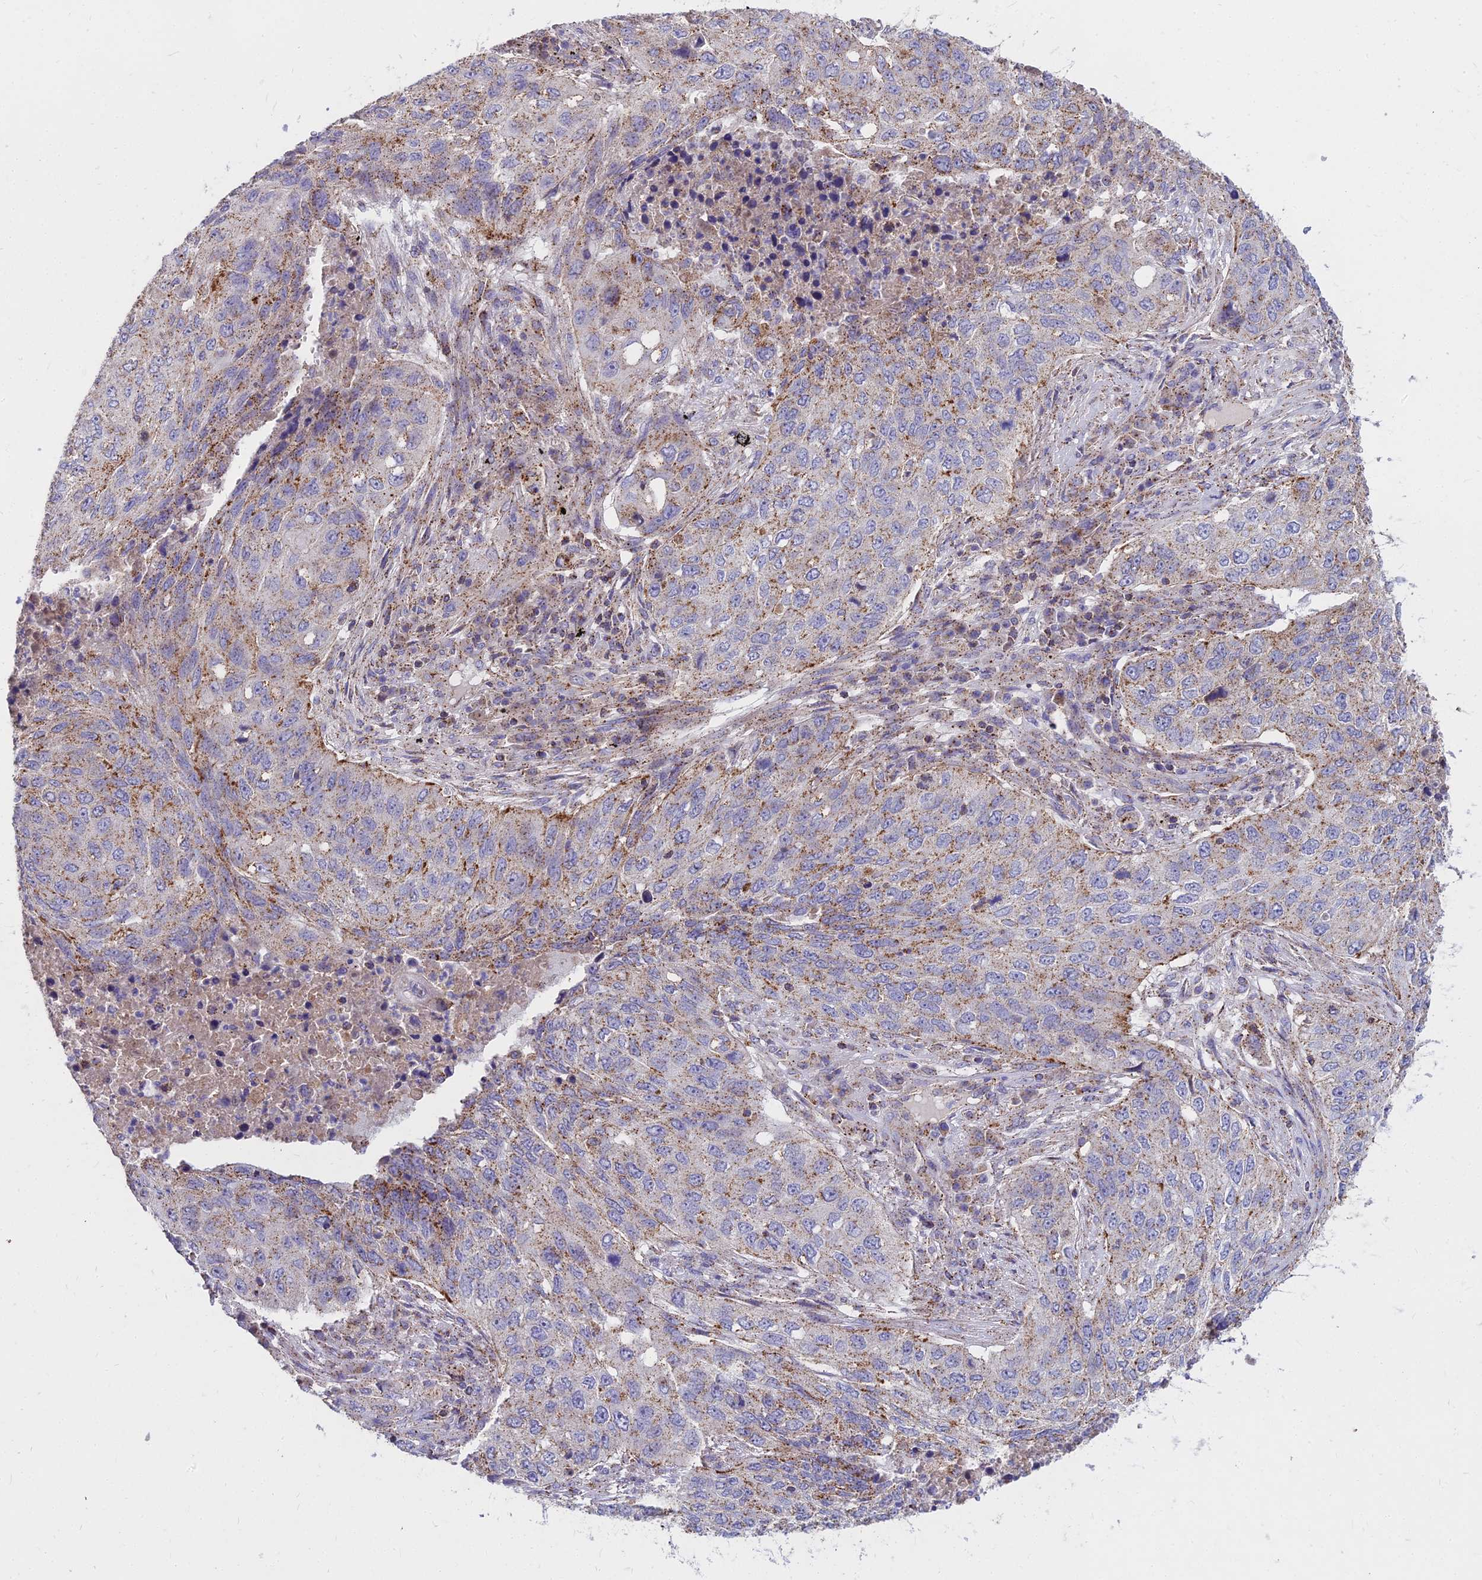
{"staining": {"intensity": "moderate", "quantity": "25%-75%", "location": "cytoplasmic/membranous"}, "tissue": "lung cancer", "cell_type": "Tumor cells", "image_type": "cancer", "snomed": [{"axis": "morphology", "description": "Squamous cell carcinoma, NOS"}, {"axis": "topography", "description": "Lung"}], "caption": "This micrograph reveals lung cancer stained with IHC to label a protein in brown. The cytoplasmic/membranous of tumor cells show moderate positivity for the protein. Nuclei are counter-stained blue.", "gene": "FRMPD1", "patient": {"sex": "female", "age": 63}}